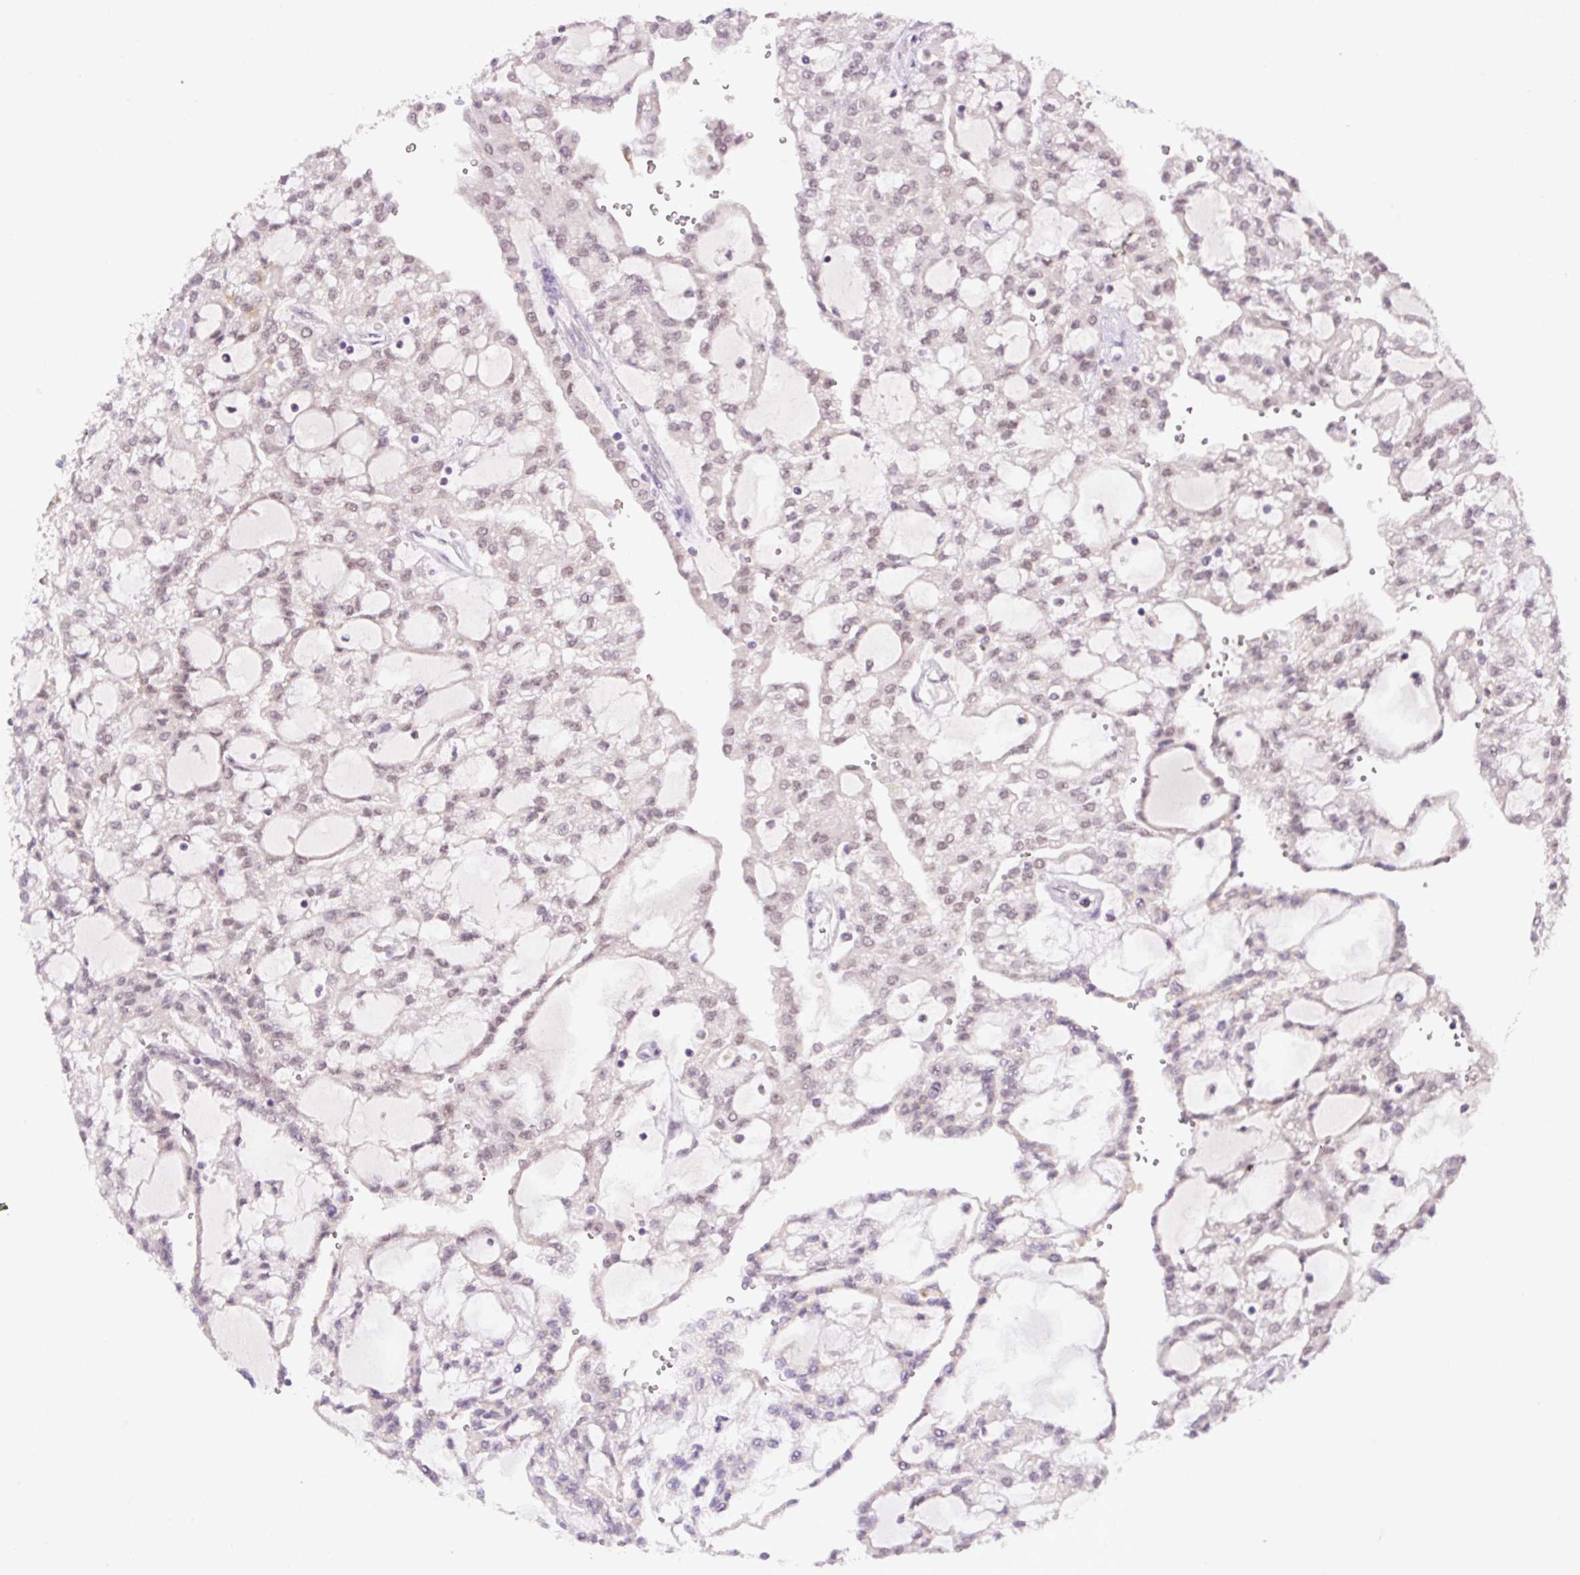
{"staining": {"intensity": "weak", "quantity": "25%-75%", "location": "nuclear"}, "tissue": "renal cancer", "cell_type": "Tumor cells", "image_type": "cancer", "snomed": [{"axis": "morphology", "description": "Adenocarcinoma, NOS"}, {"axis": "topography", "description": "Kidney"}], "caption": "High-magnification brightfield microscopy of renal cancer (adenocarcinoma) stained with DAB (brown) and counterstained with hematoxylin (blue). tumor cells exhibit weak nuclear staining is present in approximately25%-75% of cells.", "gene": "PCK2", "patient": {"sex": "male", "age": 63}}